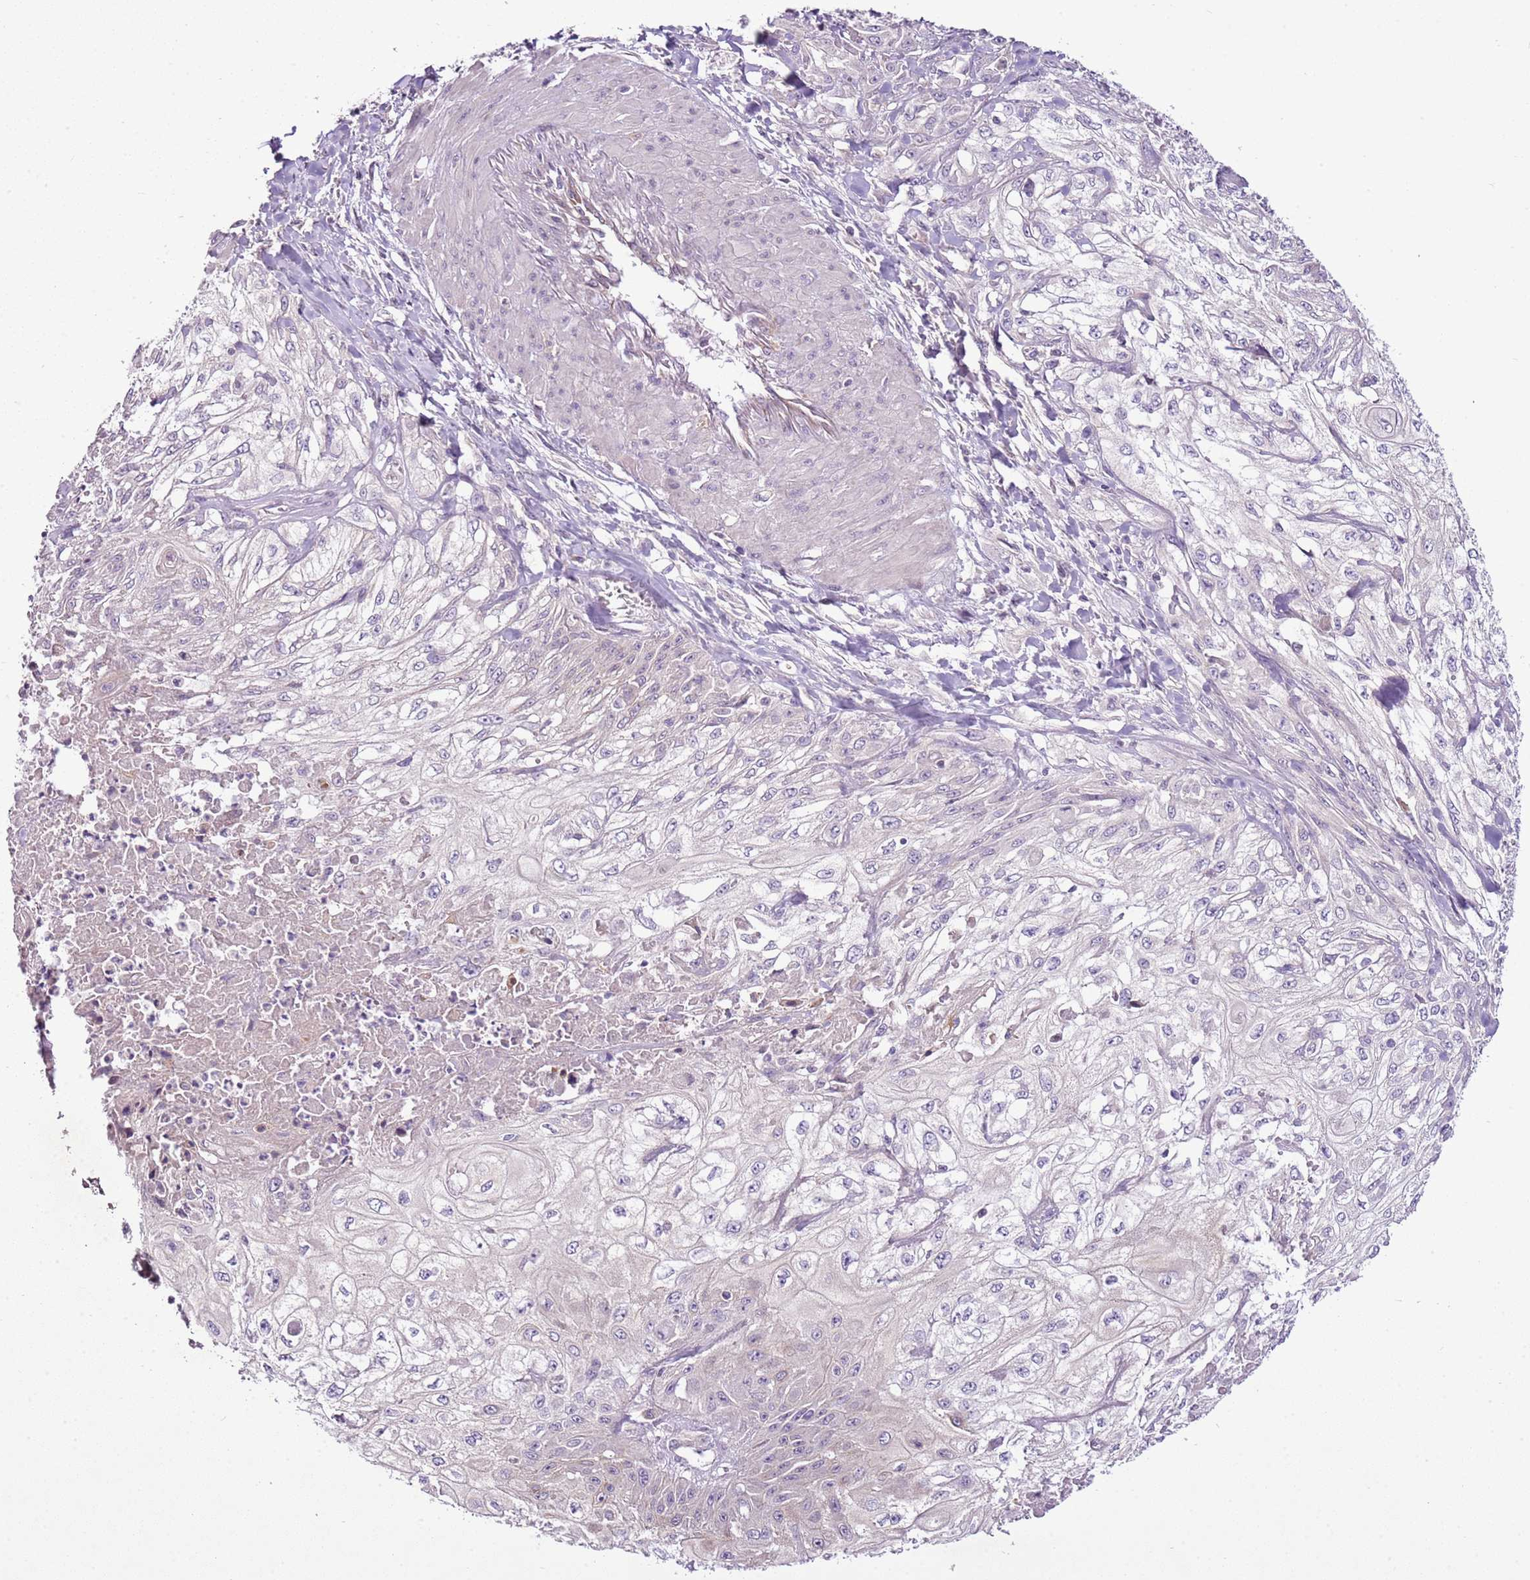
{"staining": {"intensity": "negative", "quantity": "none", "location": "none"}, "tissue": "skin cancer", "cell_type": "Tumor cells", "image_type": "cancer", "snomed": [{"axis": "morphology", "description": "Squamous cell carcinoma, NOS"}, {"axis": "morphology", "description": "Squamous cell carcinoma, metastatic, NOS"}, {"axis": "topography", "description": "Skin"}, {"axis": "topography", "description": "Lymph node"}], "caption": "This photomicrograph is of skin cancer (metastatic squamous cell carcinoma) stained with immunohistochemistry (IHC) to label a protein in brown with the nuclei are counter-stained blue. There is no staining in tumor cells.", "gene": "CMKLR1", "patient": {"sex": "male", "age": 75}}